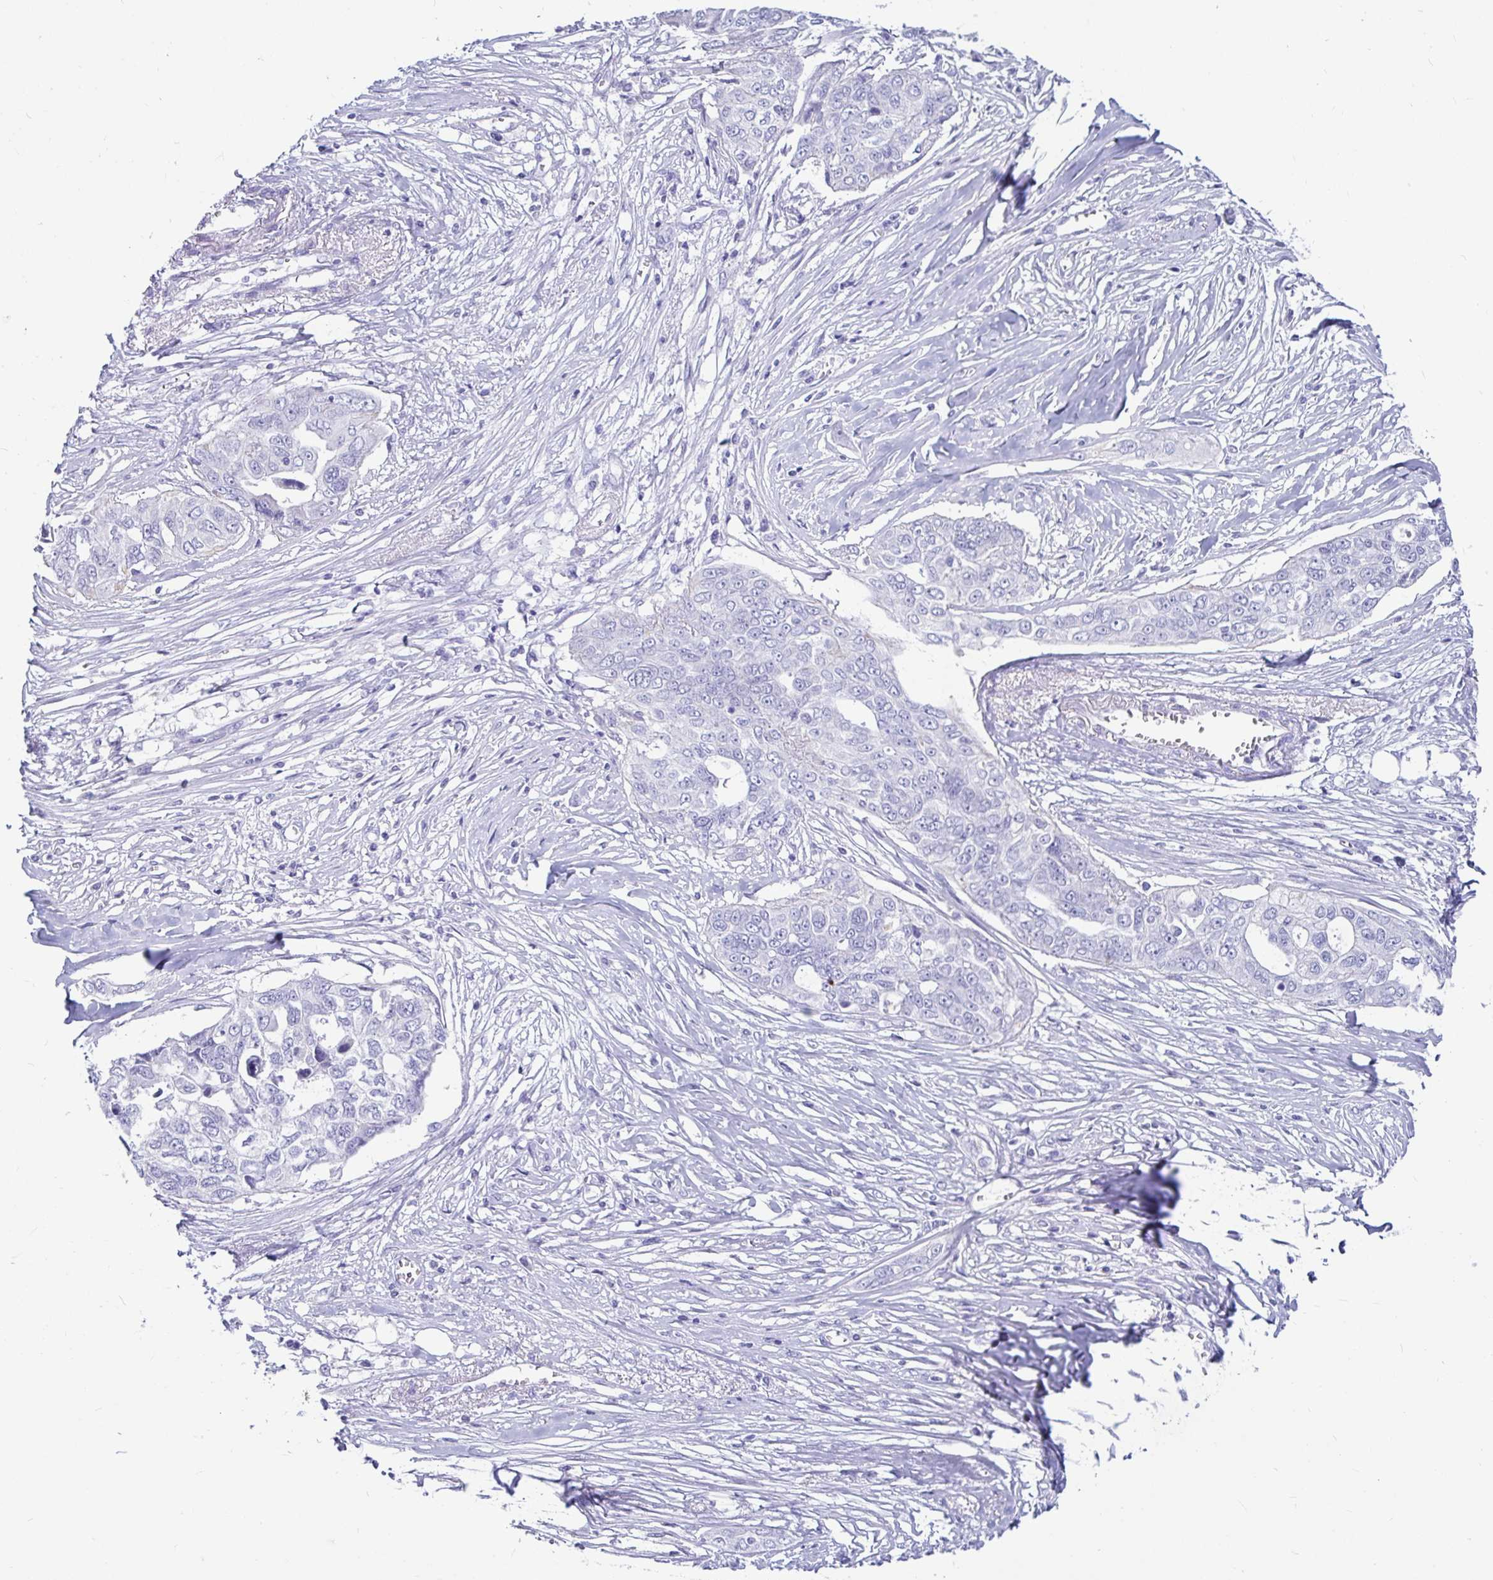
{"staining": {"intensity": "negative", "quantity": "none", "location": "none"}, "tissue": "ovarian cancer", "cell_type": "Tumor cells", "image_type": "cancer", "snomed": [{"axis": "morphology", "description": "Carcinoma, endometroid"}, {"axis": "topography", "description": "Ovary"}], "caption": "IHC histopathology image of neoplastic tissue: human ovarian cancer stained with DAB demonstrates no significant protein positivity in tumor cells.", "gene": "ZPBP2", "patient": {"sex": "female", "age": 70}}